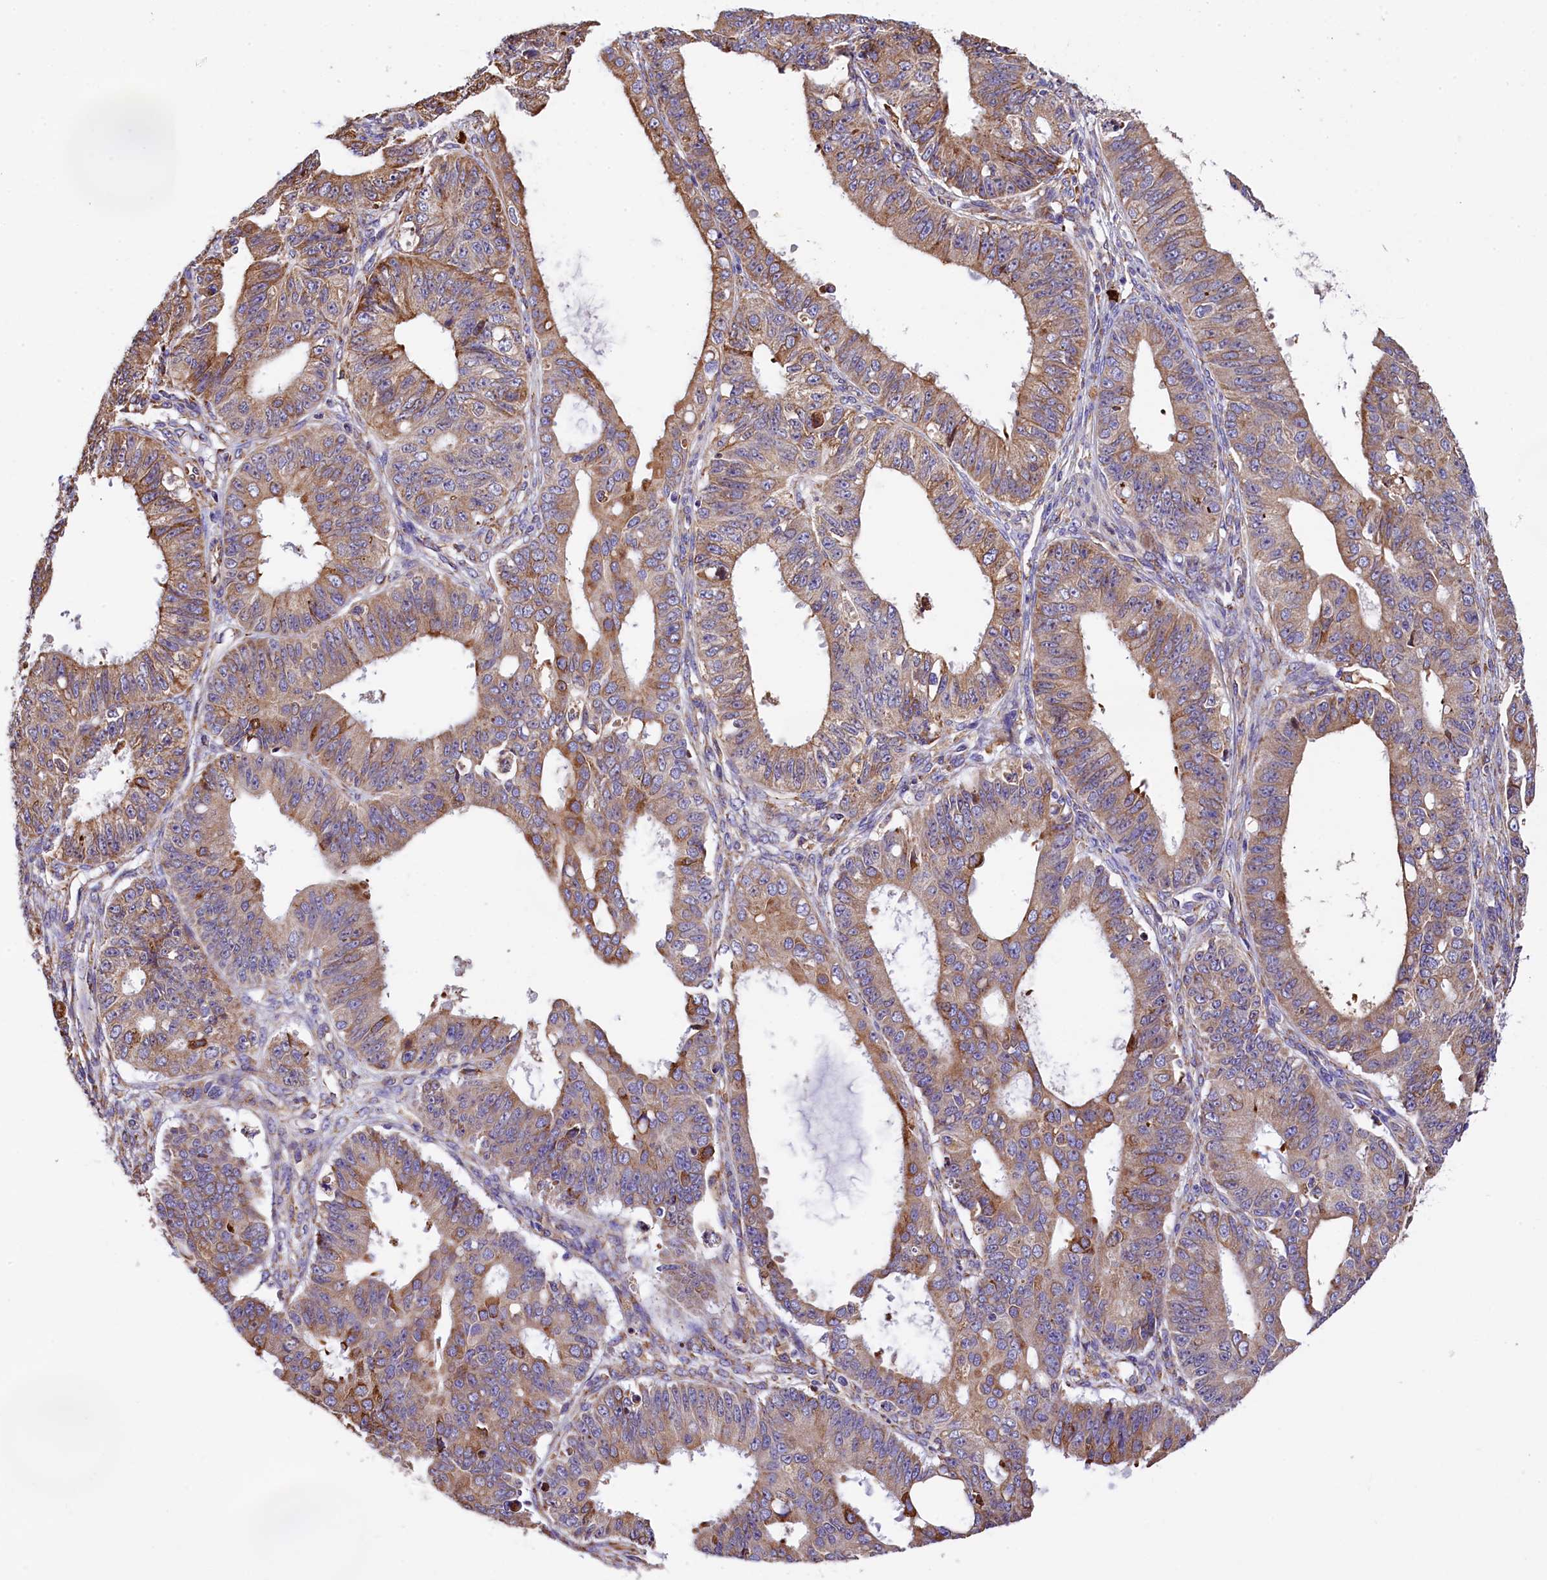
{"staining": {"intensity": "moderate", "quantity": "25%-75%", "location": "cytoplasmic/membranous"}, "tissue": "ovarian cancer", "cell_type": "Tumor cells", "image_type": "cancer", "snomed": [{"axis": "morphology", "description": "Carcinoma, endometroid"}, {"axis": "topography", "description": "Appendix"}, {"axis": "topography", "description": "Ovary"}], "caption": "A micrograph of endometroid carcinoma (ovarian) stained for a protein displays moderate cytoplasmic/membranous brown staining in tumor cells. (Brightfield microscopy of DAB IHC at high magnification).", "gene": "CAPS2", "patient": {"sex": "female", "age": 42}}